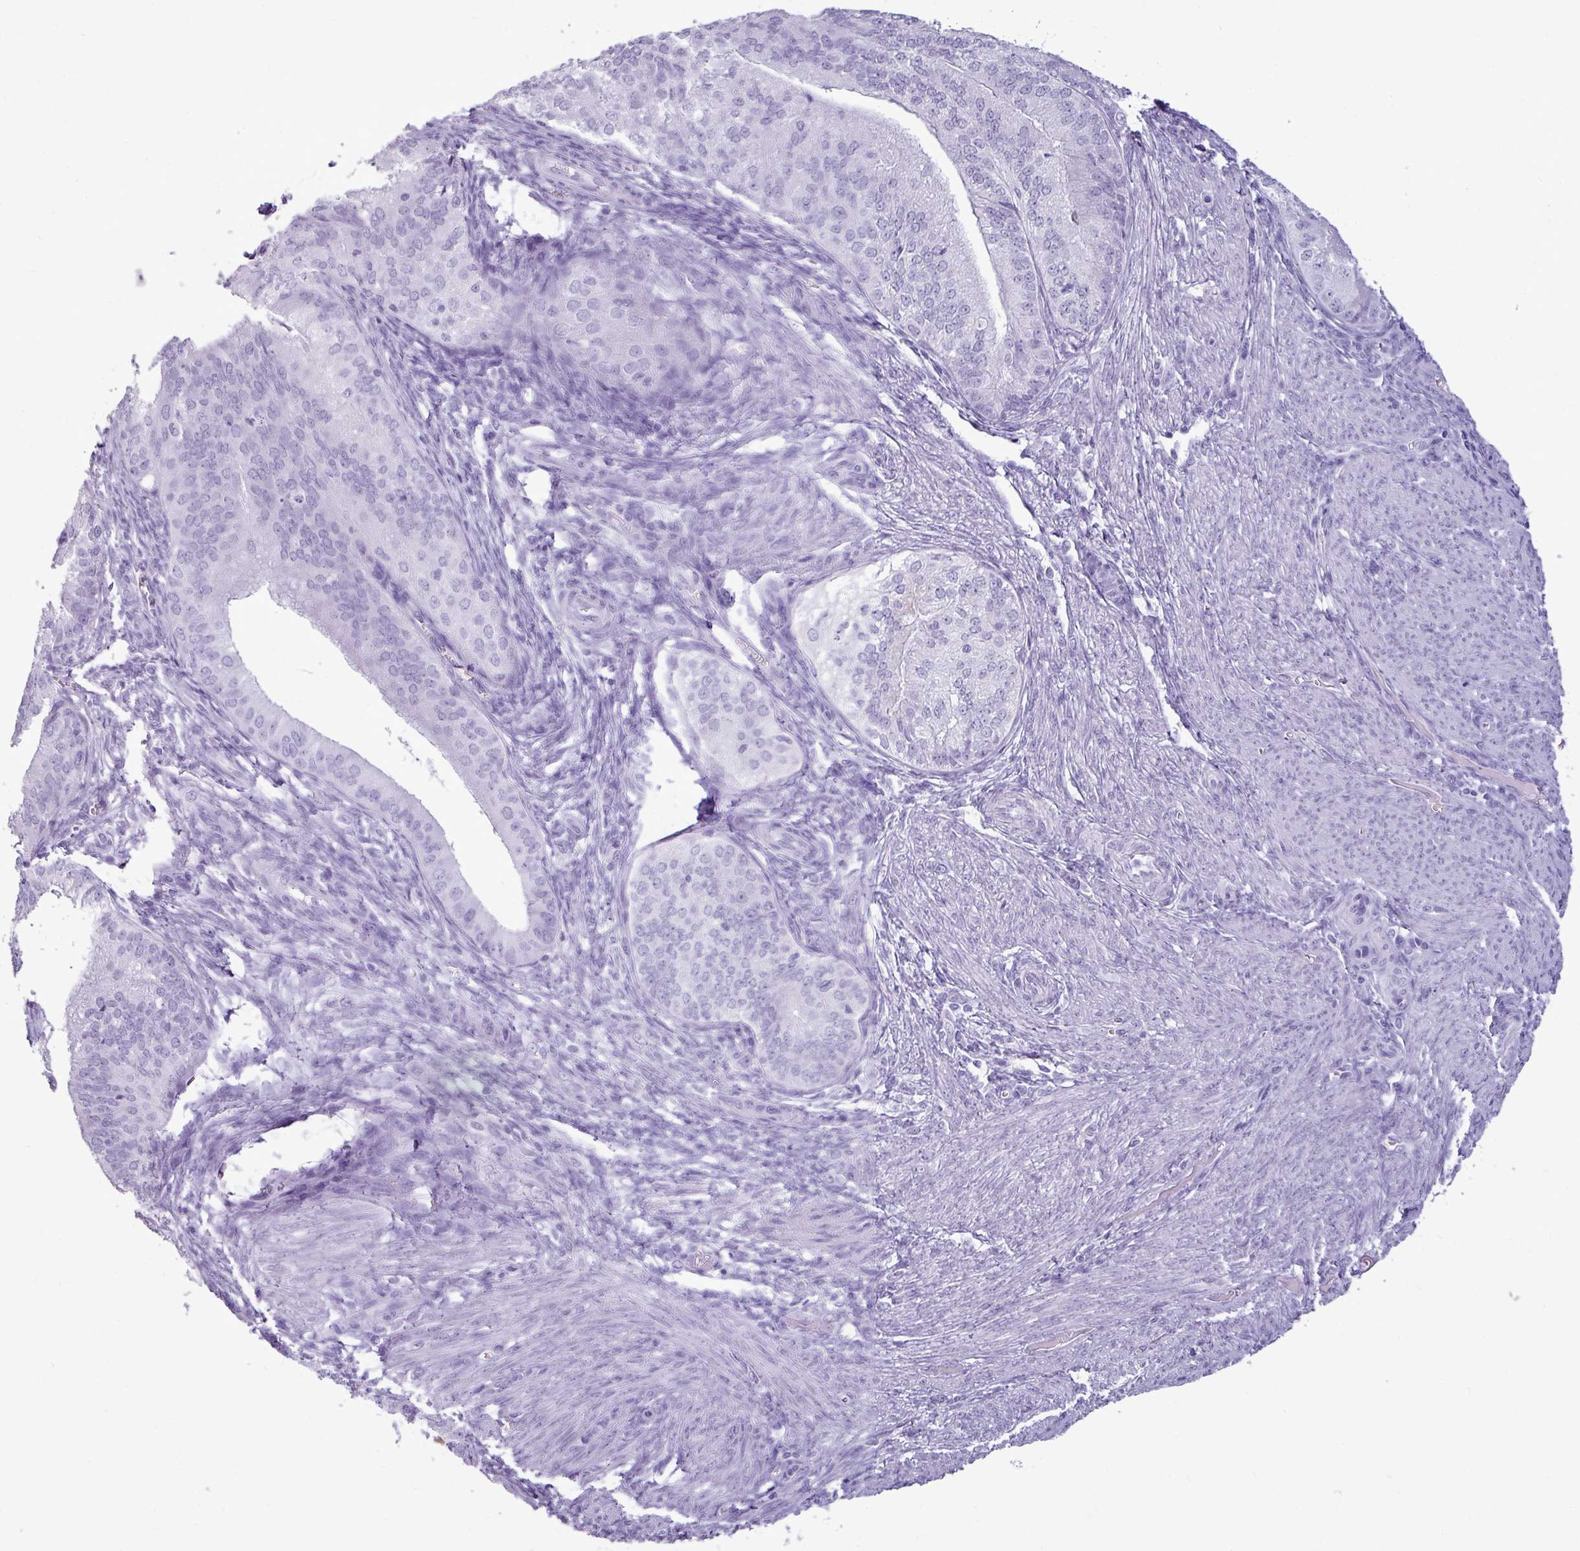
{"staining": {"intensity": "negative", "quantity": "none", "location": "none"}, "tissue": "endometrial cancer", "cell_type": "Tumor cells", "image_type": "cancer", "snomed": [{"axis": "morphology", "description": "Adenocarcinoma, NOS"}, {"axis": "topography", "description": "Endometrium"}], "caption": "Immunohistochemical staining of human adenocarcinoma (endometrial) displays no significant expression in tumor cells.", "gene": "AMY1B", "patient": {"sex": "female", "age": 50}}